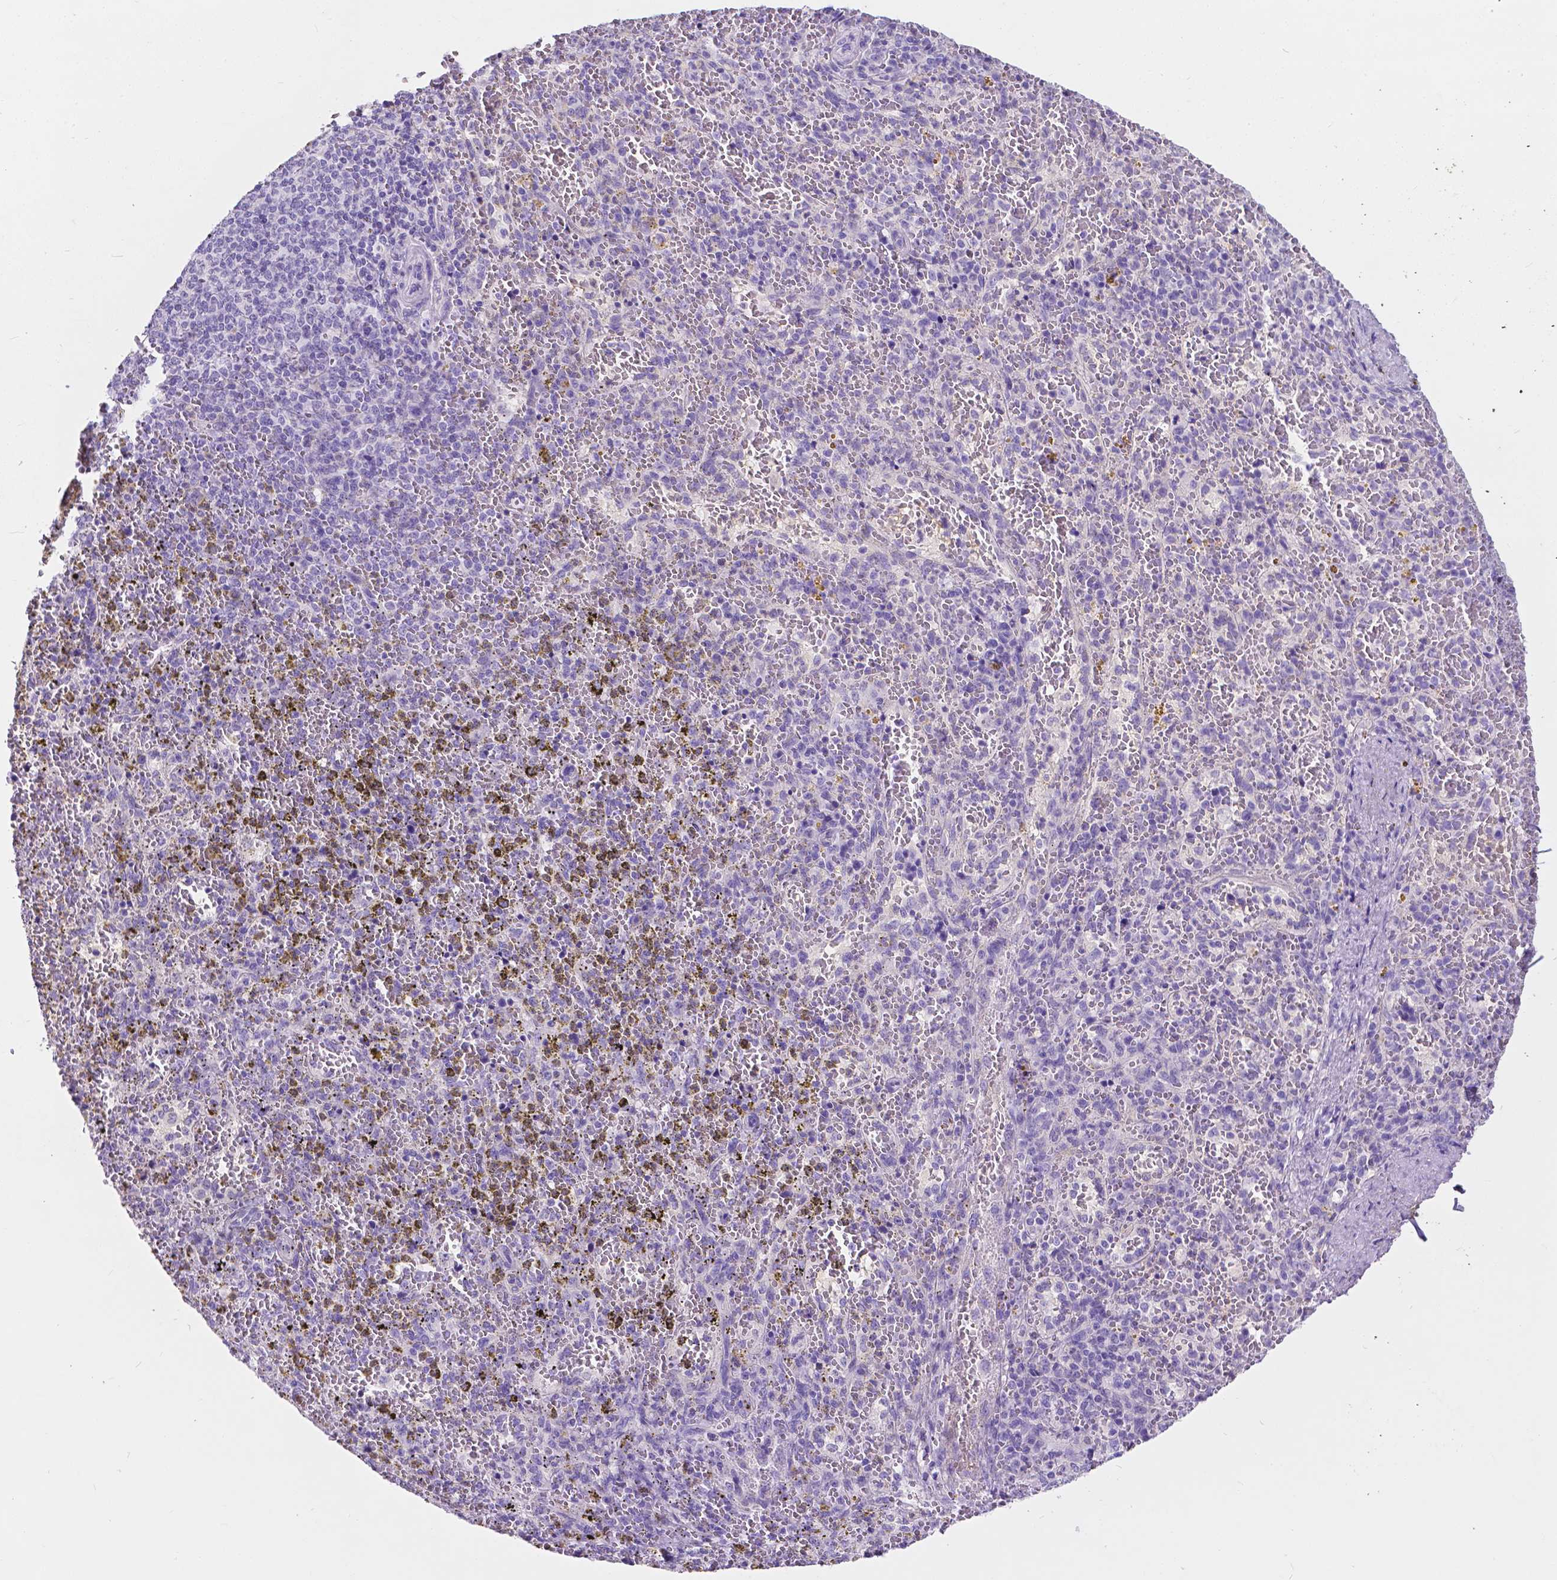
{"staining": {"intensity": "negative", "quantity": "none", "location": "none"}, "tissue": "spleen", "cell_type": "Cells in red pulp", "image_type": "normal", "snomed": [{"axis": "morphology", "description": "Normal tissue, NOS"}, {"axis": "topography", "description": "Spleen"}], "caption": "Human spleen stained for a protein using immunohistochemistry reveals no staining in cells in red pulp.", "gene": "GNAO1", "patient": {"sex": "female", "age": 50}}